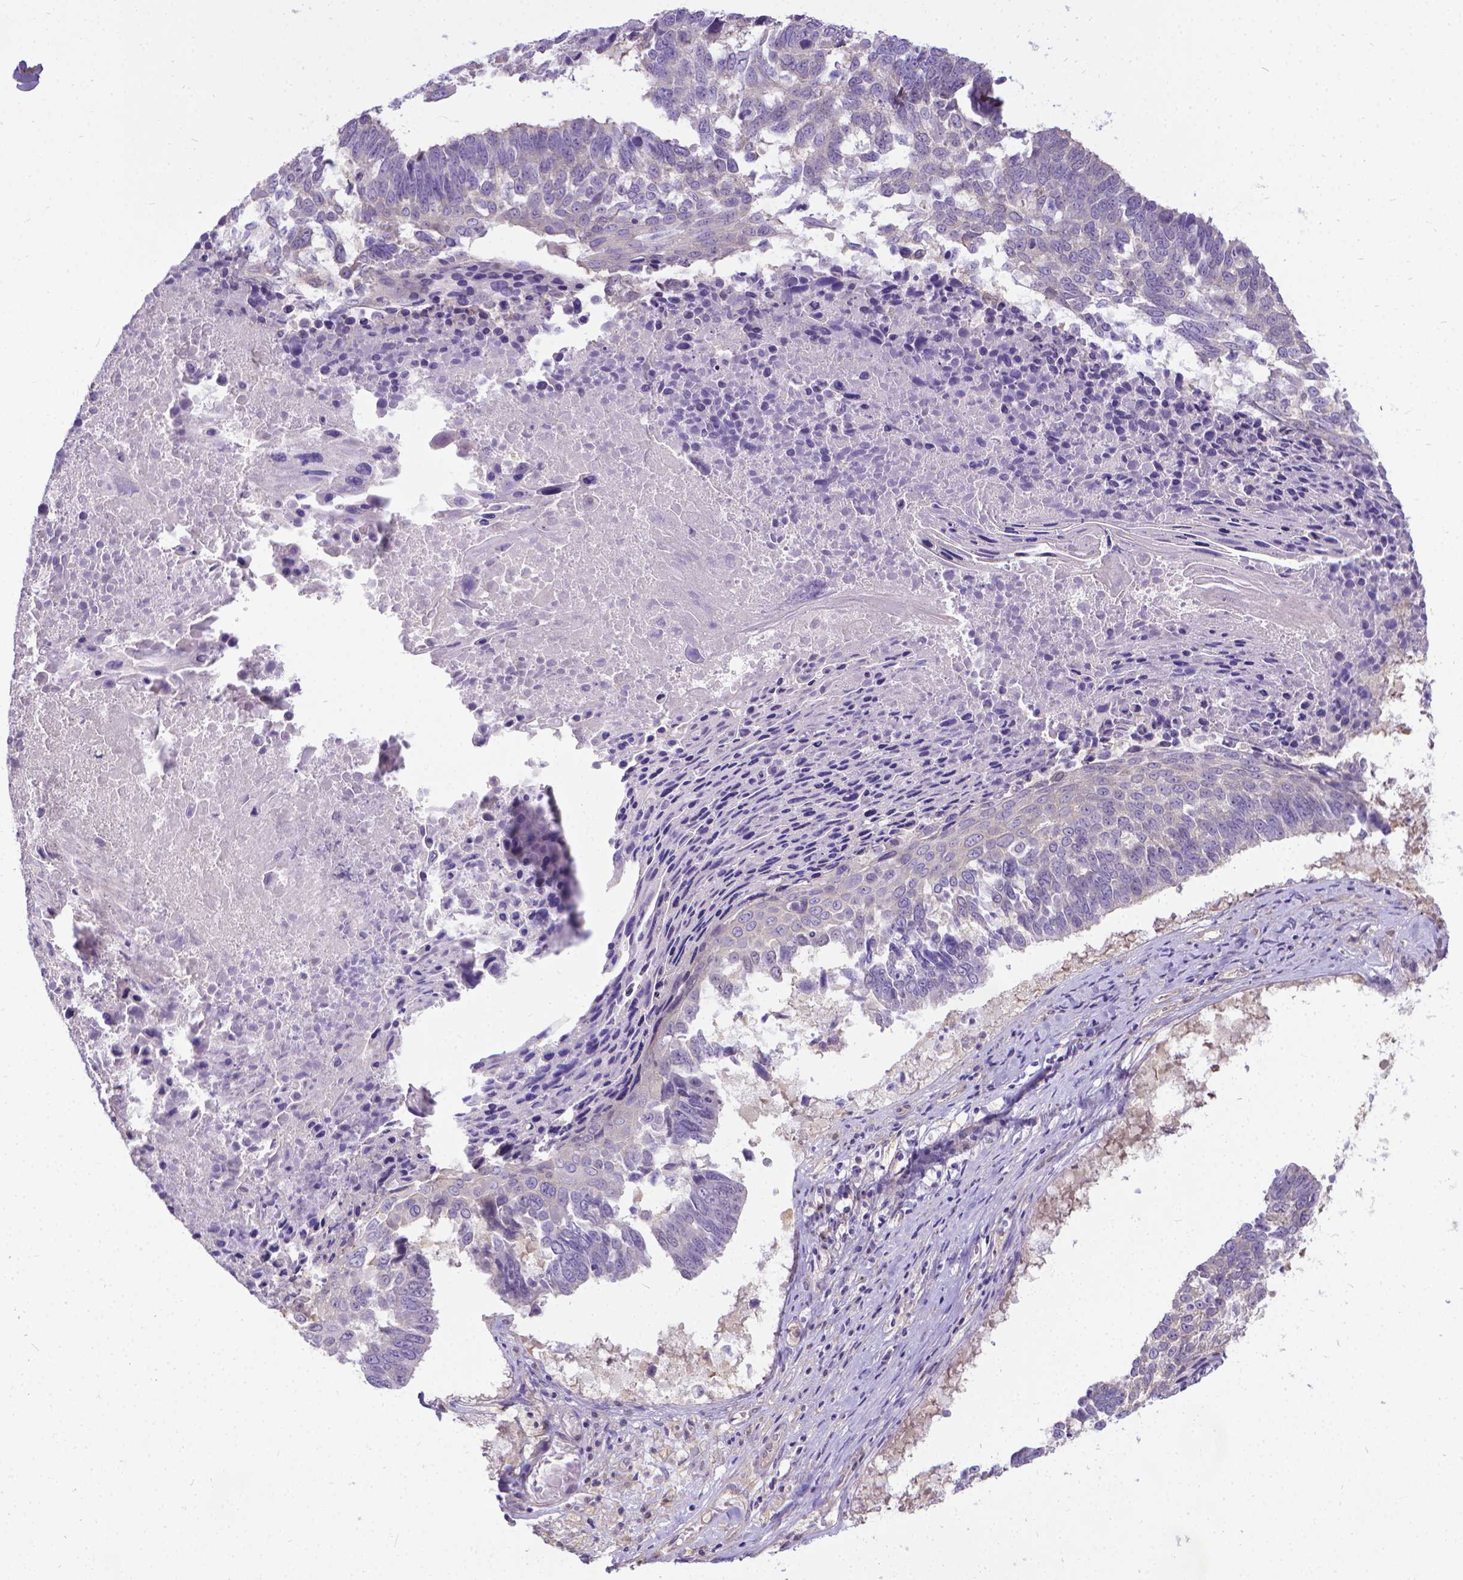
{"staining": {"intensity": "negative", "quantity": "none", "location": "none"}, "tissue": "lung cancer", "cell_type": "Tumor cells", "image_type": "cancer", "snomed": [{"axis": "morphology", "description": "Squamous cell carcinoma, NOS"}, {"axis": "topography", "description": "Lung"}], "caption": "Tumor cells show no significant staining in lung cancer.", "gene": "CFAP299", "patient": {"sex": "male", "age": 73}}